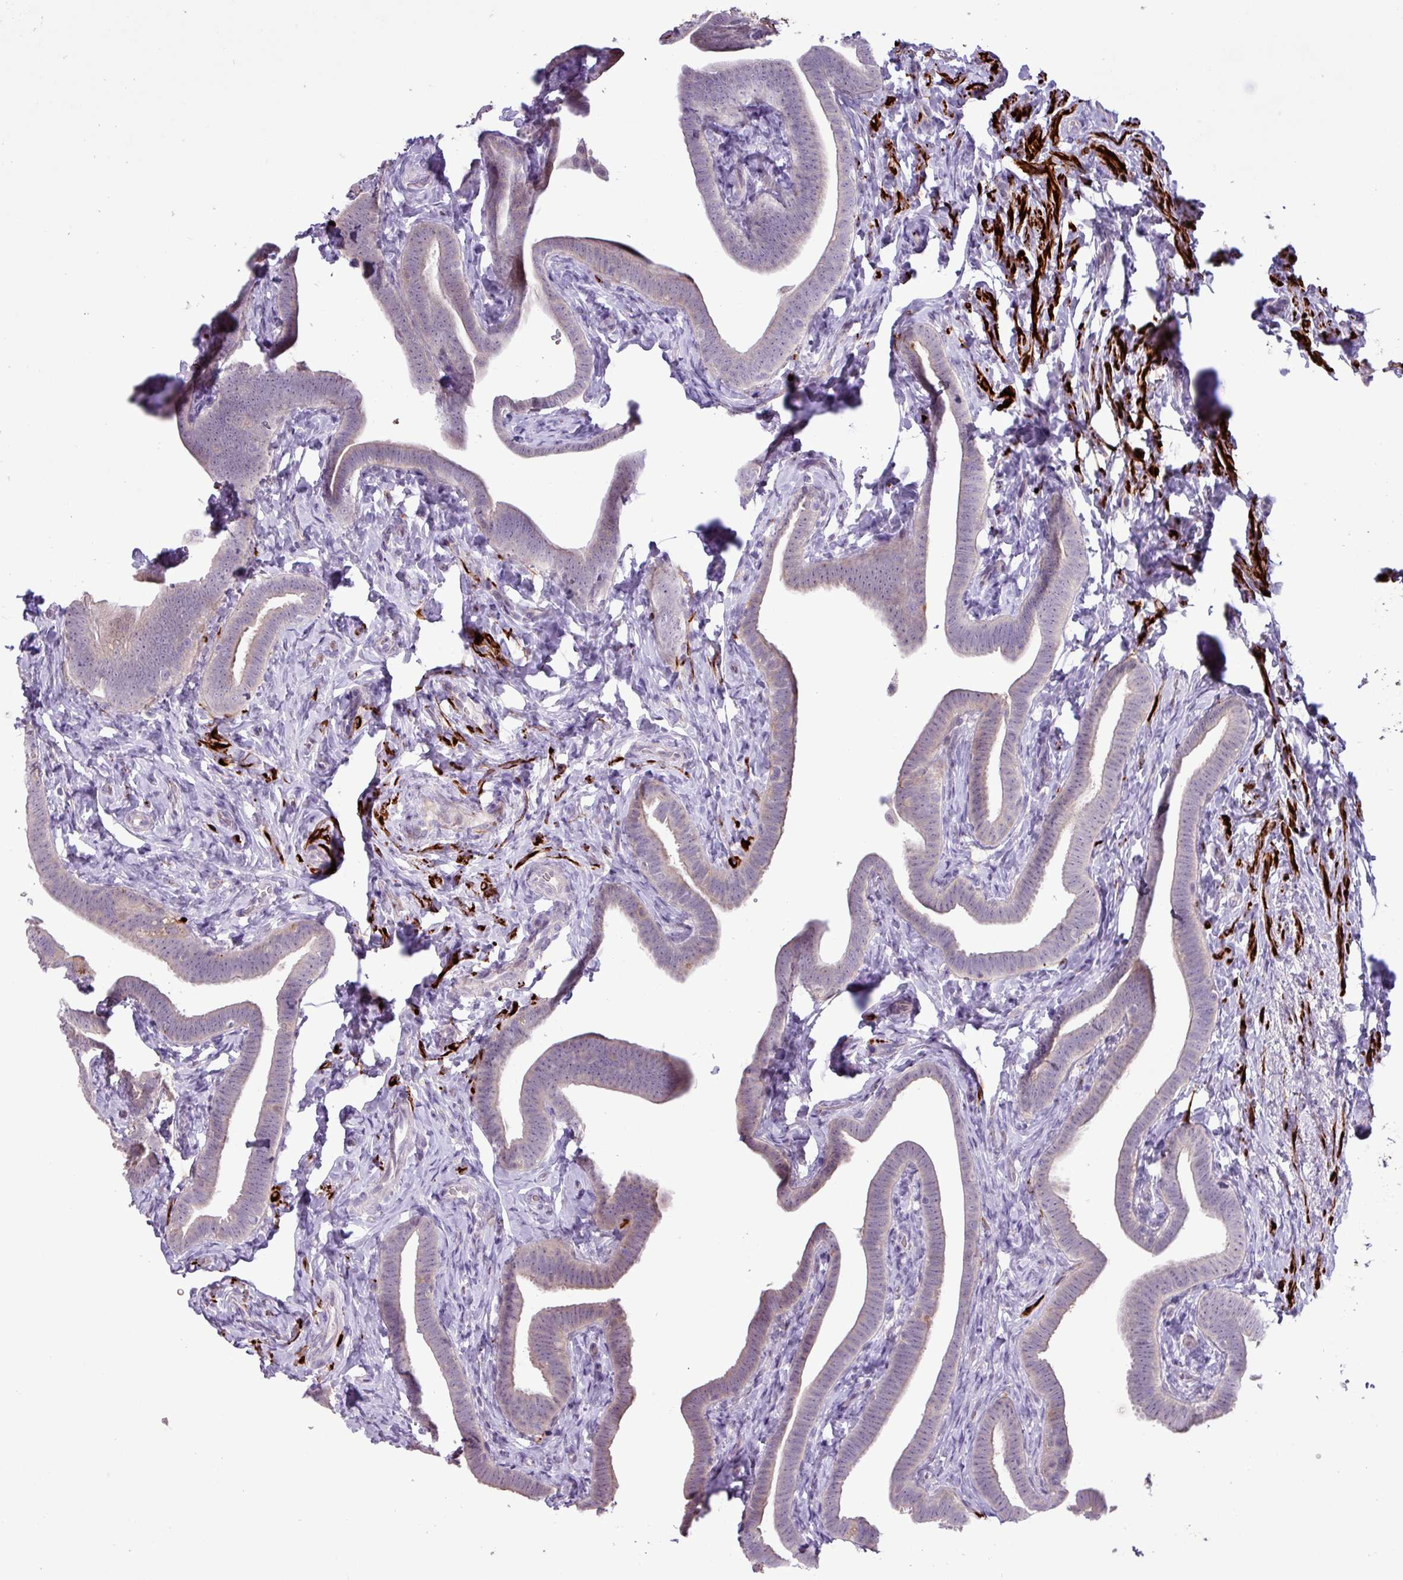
{"staining": {"intensity": "weak", "quantity": "<25%", "location": "cytoplasmic/membranous"}, "tissue": "fallopian tube", "cell_type": "Glandular cells", "image_type": "normal", "snomed": [{"axis": "morphology", "description": "Normal tissue, NOS"}, {"axis": "topography", "description": "Fallopian tube"}], "caption": "DAB (3,3'-diaminobenzidine) immunohistochemical staining of benign fallopian tube exhibits no significant staining in glandular cells.", "gene": "RIPPLY1", "patient": {"sex": "female", "age": 69}}